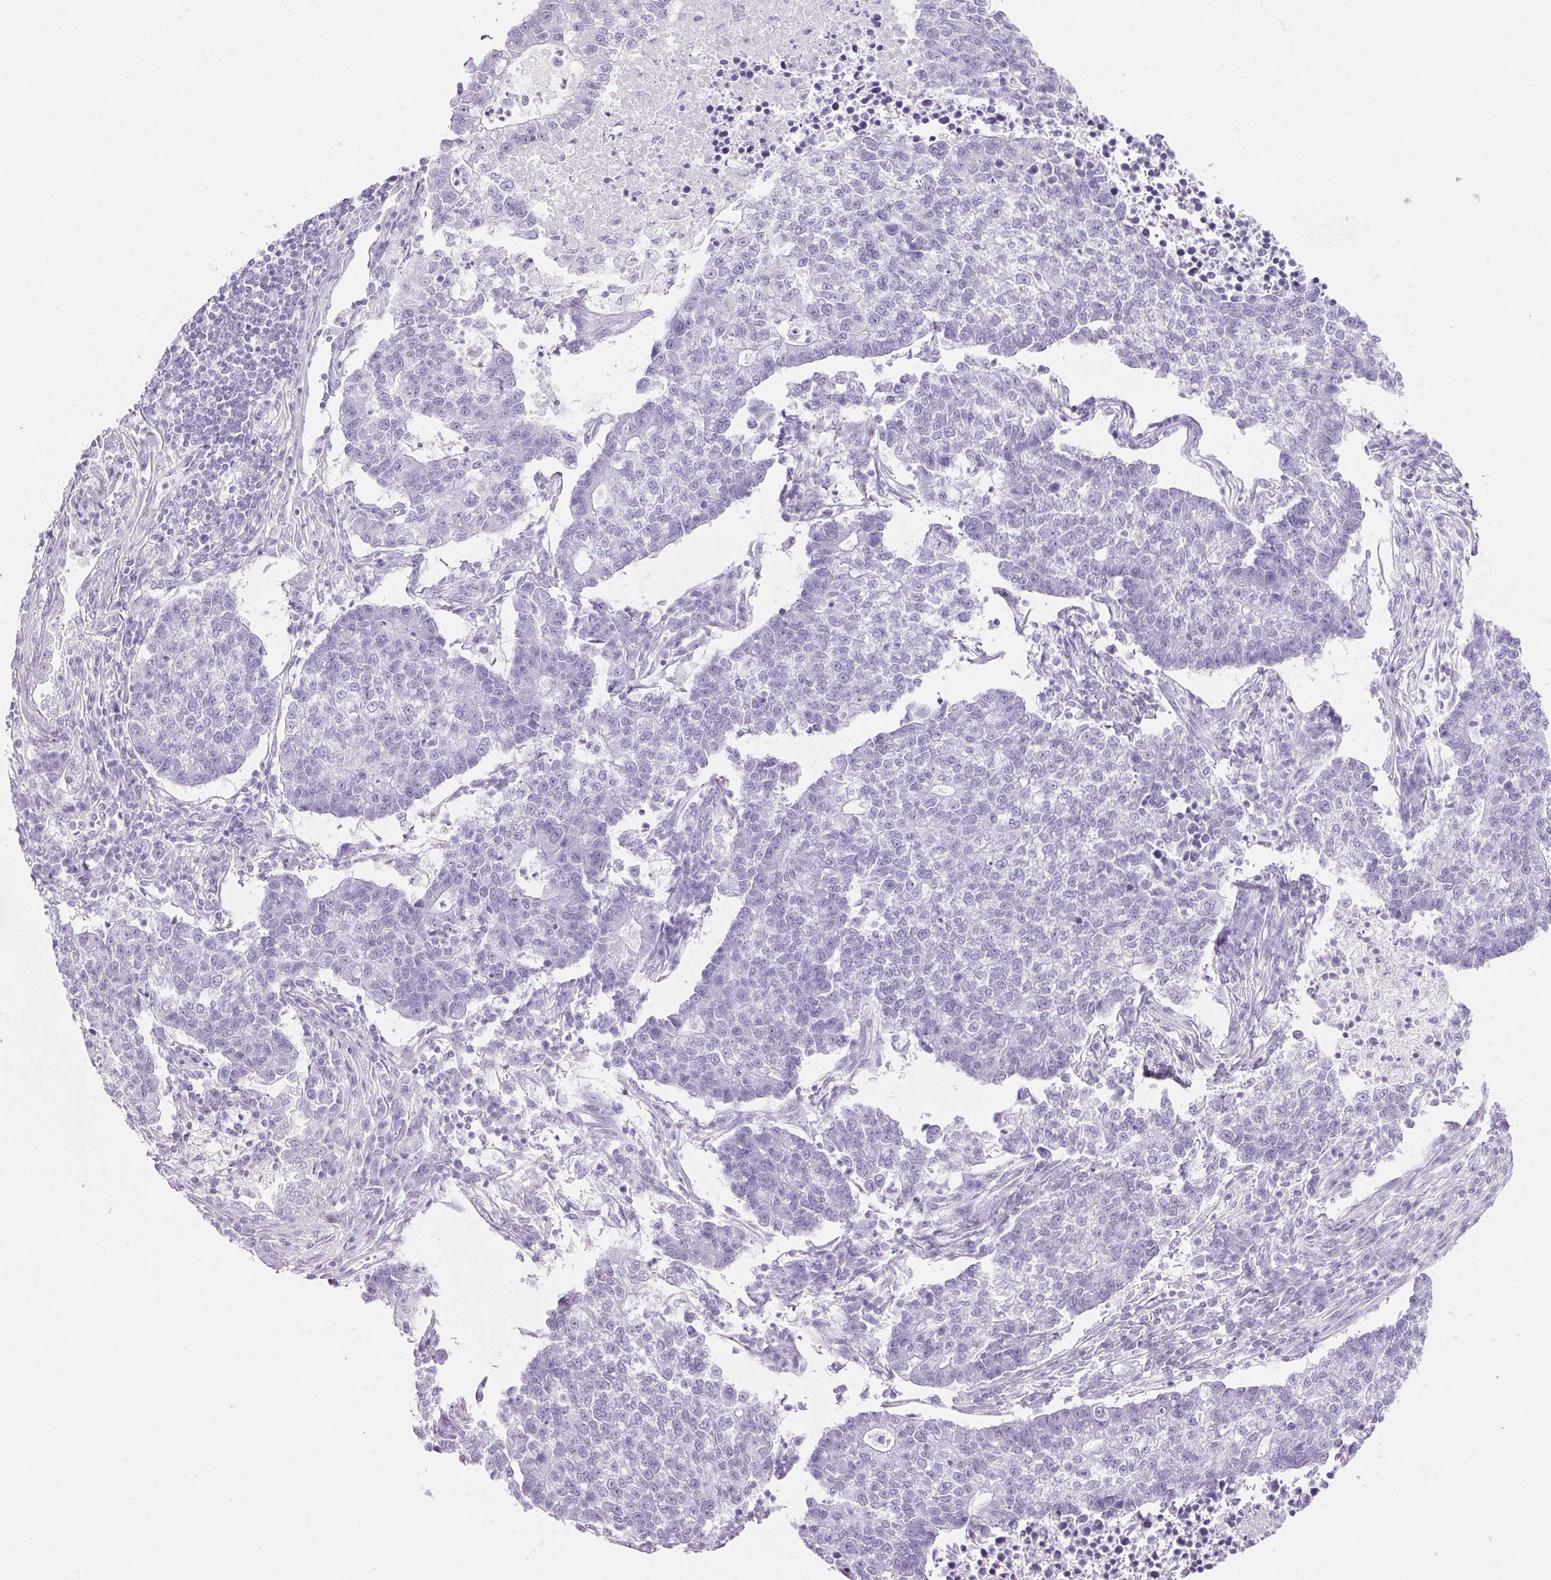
{"staining": {"intensity": "negative", "quantity": "none", "location": "none"}, "tissue": "lung cancer", "cell_type": "Tumor cells", "image_type": "cancer", "snomed": [{"axis": "morphology", "description": "Adenocarcinoma, NOS"}, {"axis": "topography", "description": "Lung"}], "caption": "Tumor cells are negative for protein expression in human lung cancer.", "gene": "PPP1R1A", "patient": {"sex": "male", "age": 57}}